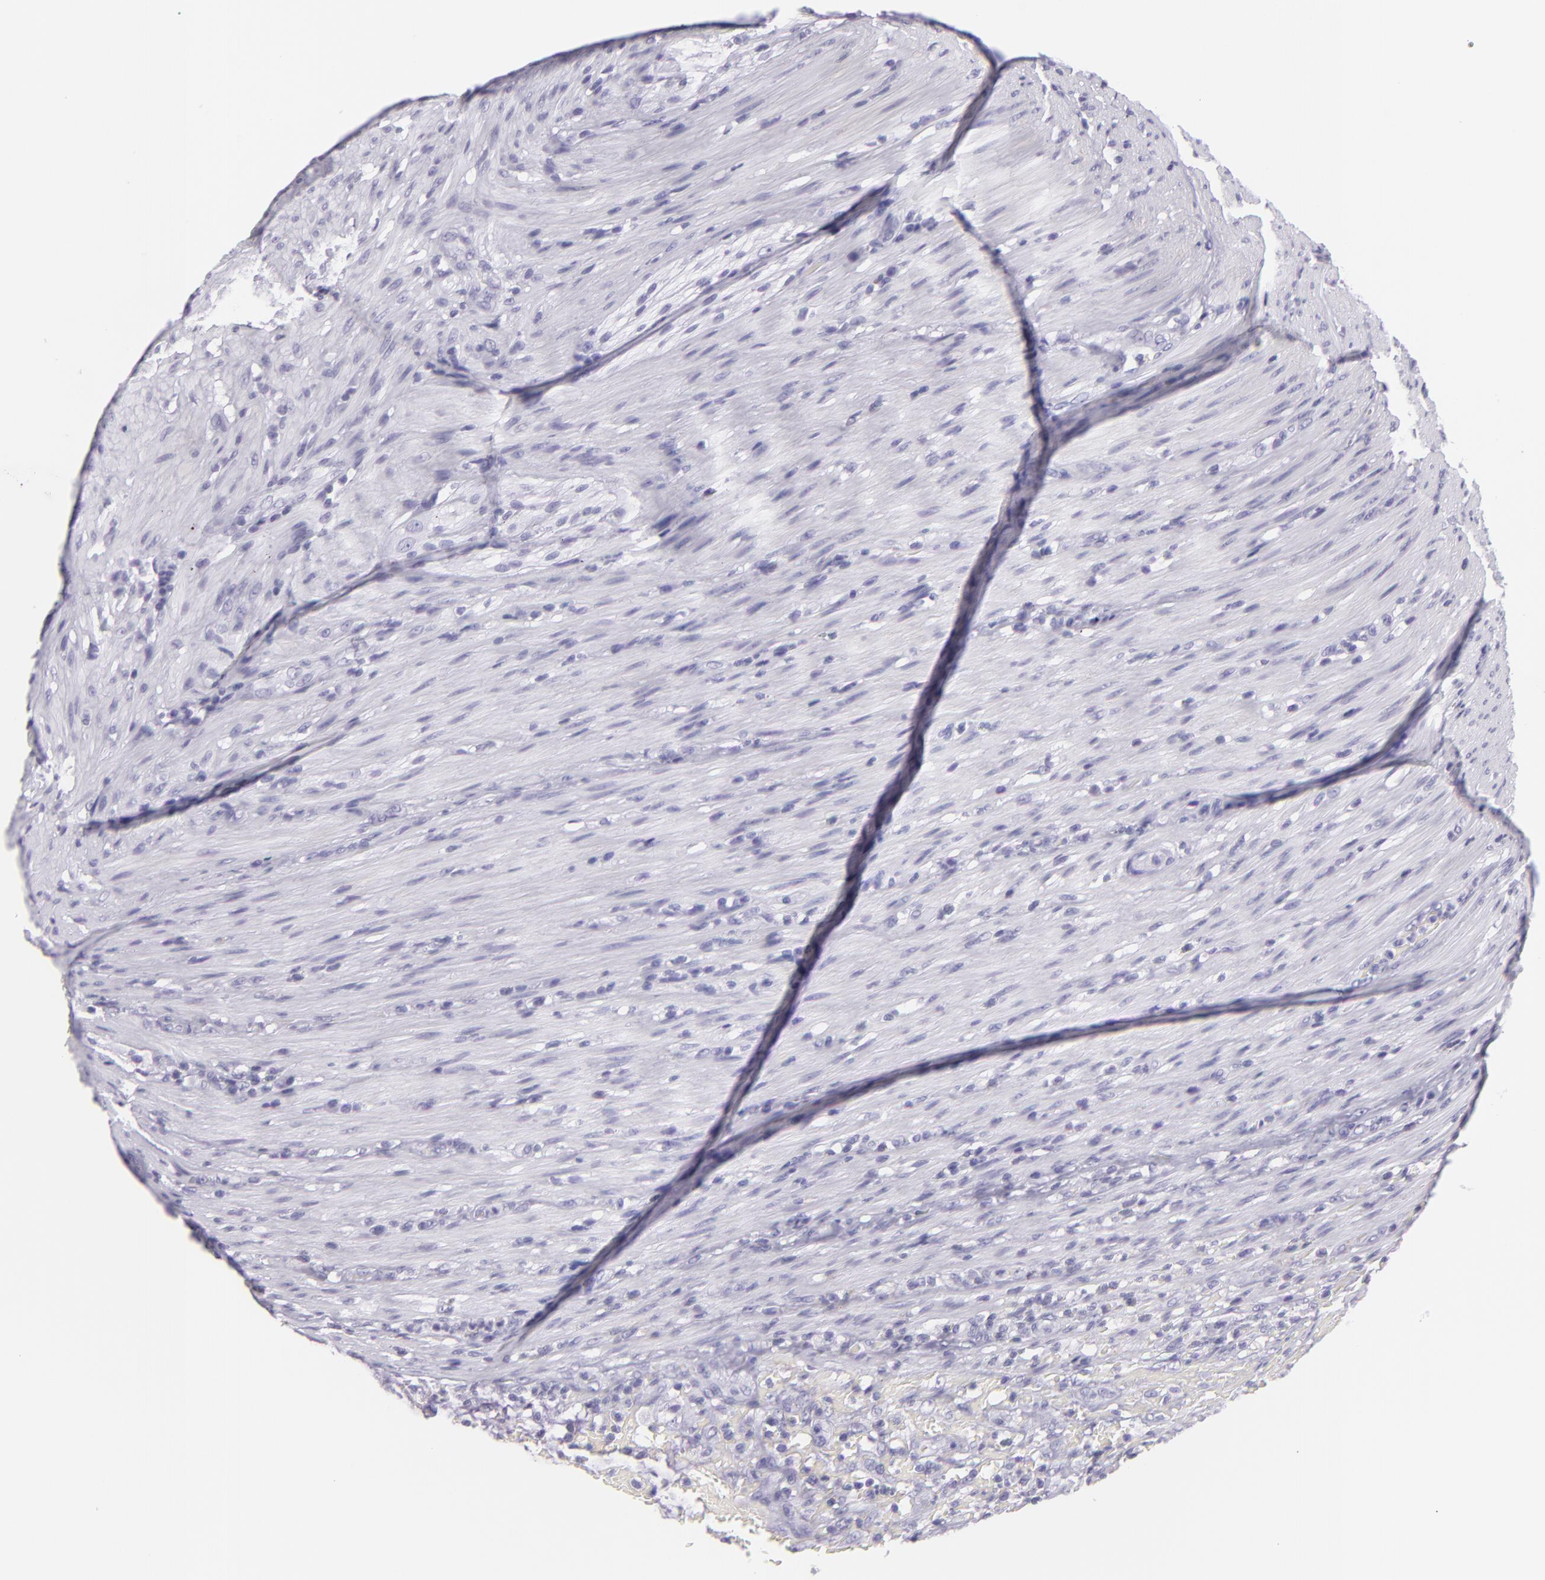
{"staining": {"intensity": "negative", "quantity": "none", "location": "none"}, "tissue": "colorectal cancer", "cell_type": "Tumor cells", "image_type": "cancer", "snomed": [{"axis": "morphology", "description": "Adenocarcinoma, NOS"}, {"axis": "topography", "description": "Colon"}], "caption": "Tumor cells show no significant protein expression in colorectal cancer (adenocarcinoma).", "gene": "MUC6", "patient": {"sex": "male", "age": 54}}